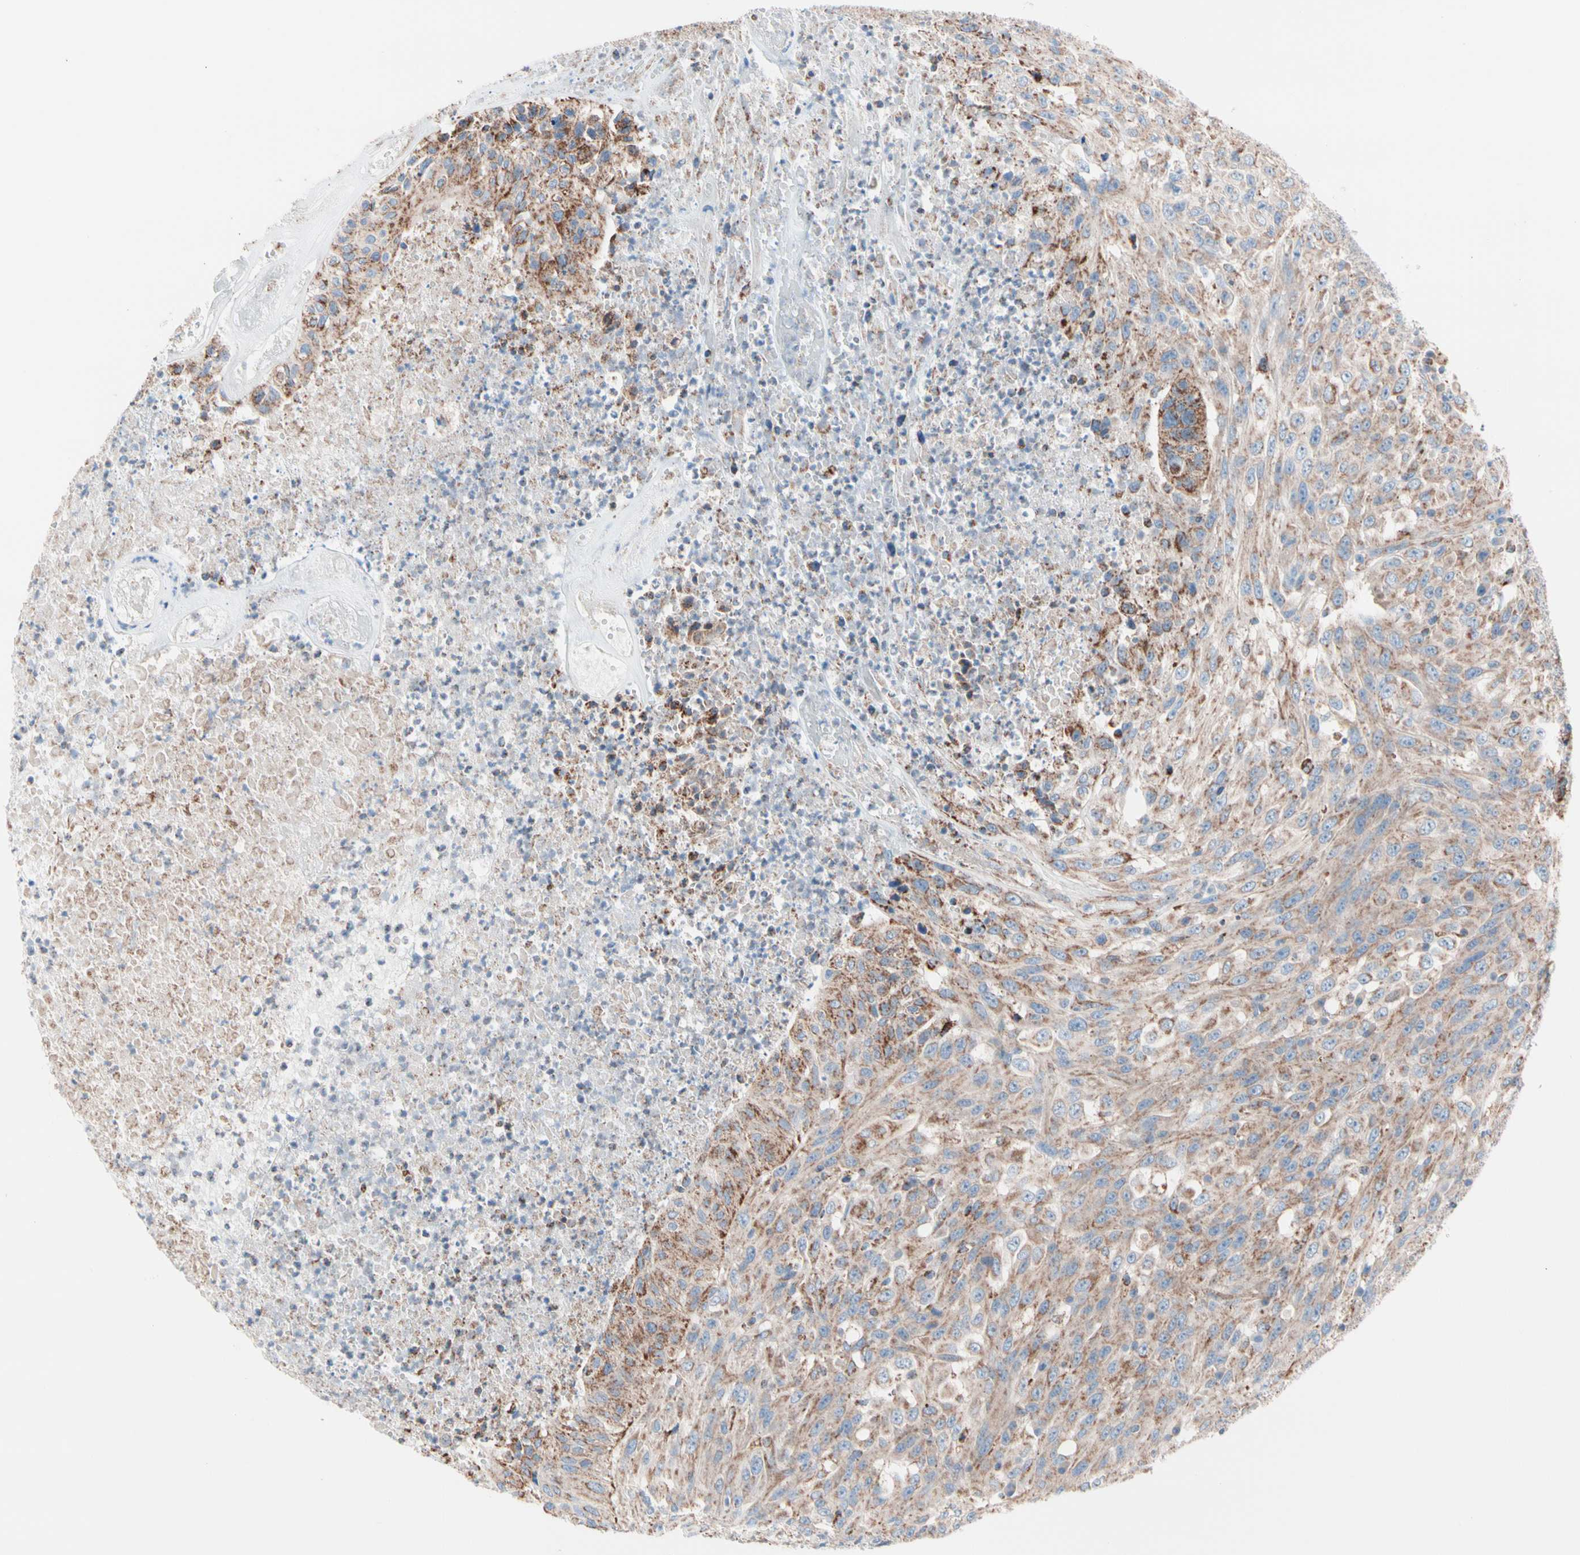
{"staining": {"intensity": "moderate", "quantity": ">75%", "location": "cytoplasmic/membranous"}, "tissue": "urothelial cancer", "cell_type": "Tumor cells", "image_type": "cancer", "snomed": [{"axis": "morphology", "description": "Urothelial carcinoma, High grade"}, {"axis": "topography", "description": "Urinary bladder"}], "caption": "DAB immunohistochemical staining of urothelial cancer shows moderate cytoplasmic/membranous protein positivity in approximately >75% of tumor cells. (DAB IHC, brown staining for protein, blue staining for nuclei).", "gene": "HK1", "patient": {"sex": "male", "age": 66}}